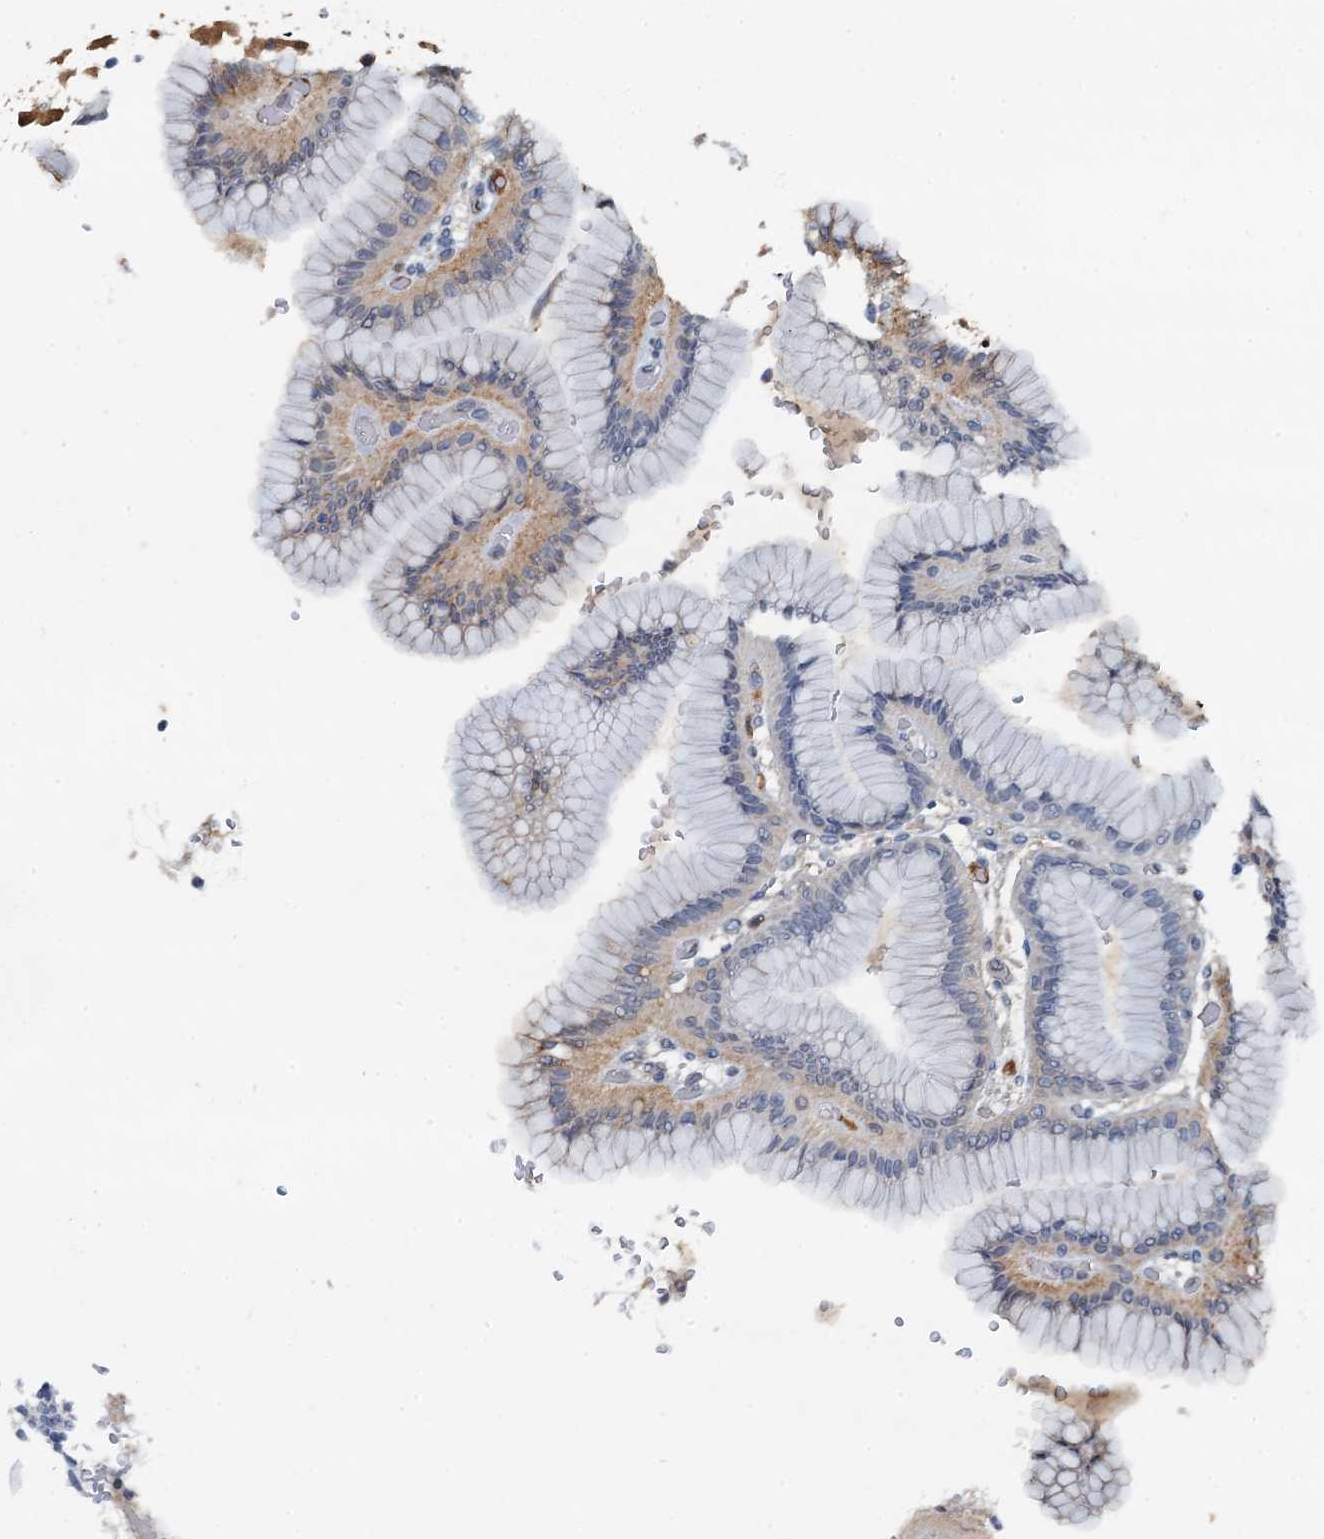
{"staining": {"intensity": "weak", "quantity": "<25%", "location": "cytoplasmic/membranous"}, "tissue": "stomach", "cell_type": "Glandular cells", "image_type": "normal", "snomed": [{"axis": "morphology", "description": "Normal tissue, NOS"}, {"axis": "morphology", "description": "Adenocarcinoma, NOS"}, {"axis": "morphology", "description": "Adenocarcinoma, High grade"}, {"axis": "topography", "description": "Stomach, upper"}, {"axis": "topography", "description": "Stomach"}], "caption": "Immunohistochemical staining of benign stomach shows no significant positivity in glandular cells.", "gene": "LSM14B", "patient": {"sex": "female", "age": 65}}